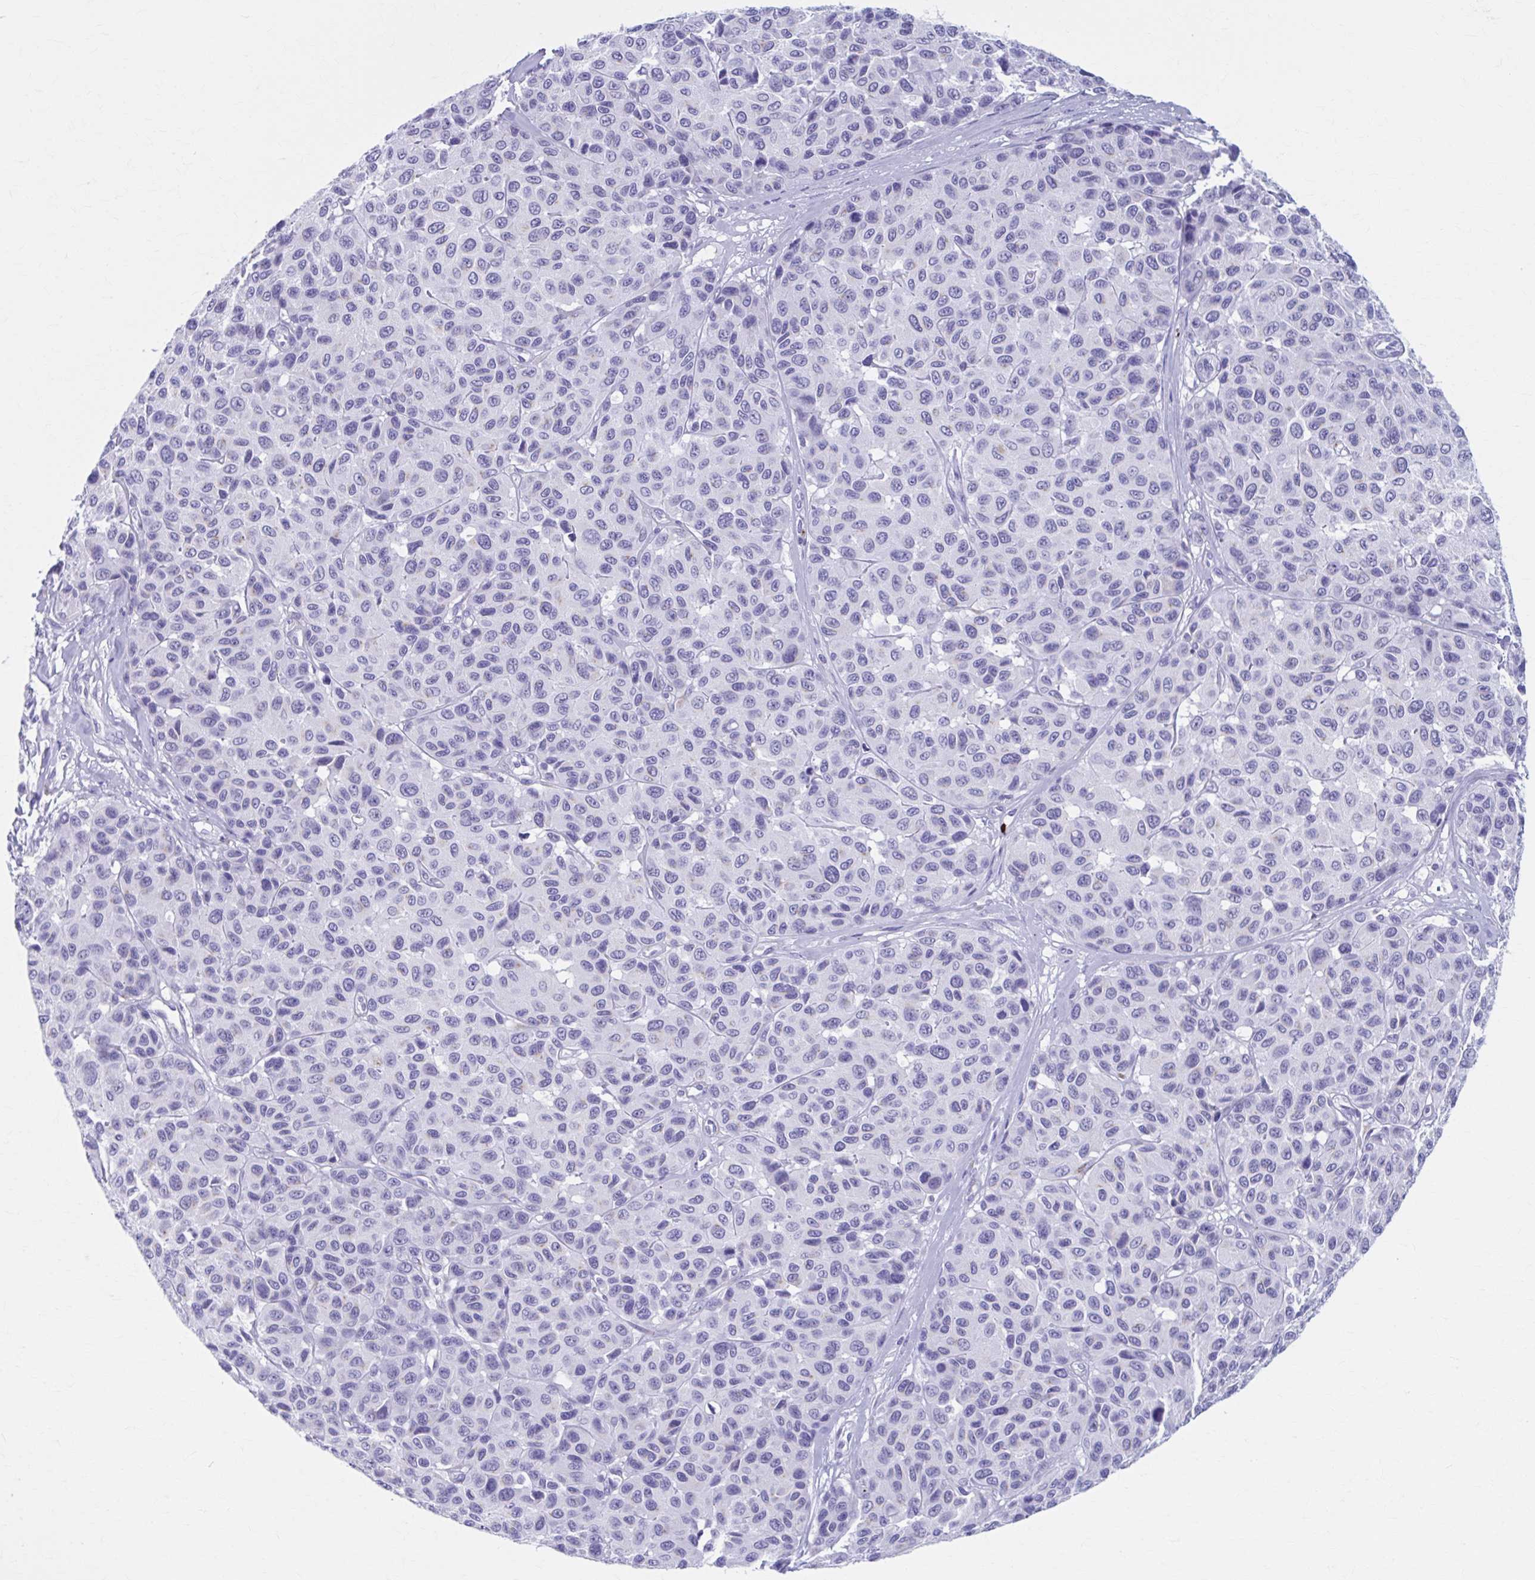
{"staining": {"intensity": "negative", "quantity": "none", "location": "none"}, "tissue": "melanoma", "cell_type": "Tumor cells", "image_type": "cancer", "snomed": [{"axis": "morphology", "description": "Malignant melanoma, NOS"}, {"axis": "topography", "description": "Skin"}], "caption": "Melanoma was stained to show a protein in brown. There is no significant positivity in tumor cells. Brightfield microscopy of immunohistochemistry stained with DAB (brown) and hematoxylin (blue), captured at high magnification.", "gene": "KCNE2", "patient": {"sex": "female", "age": 66}}